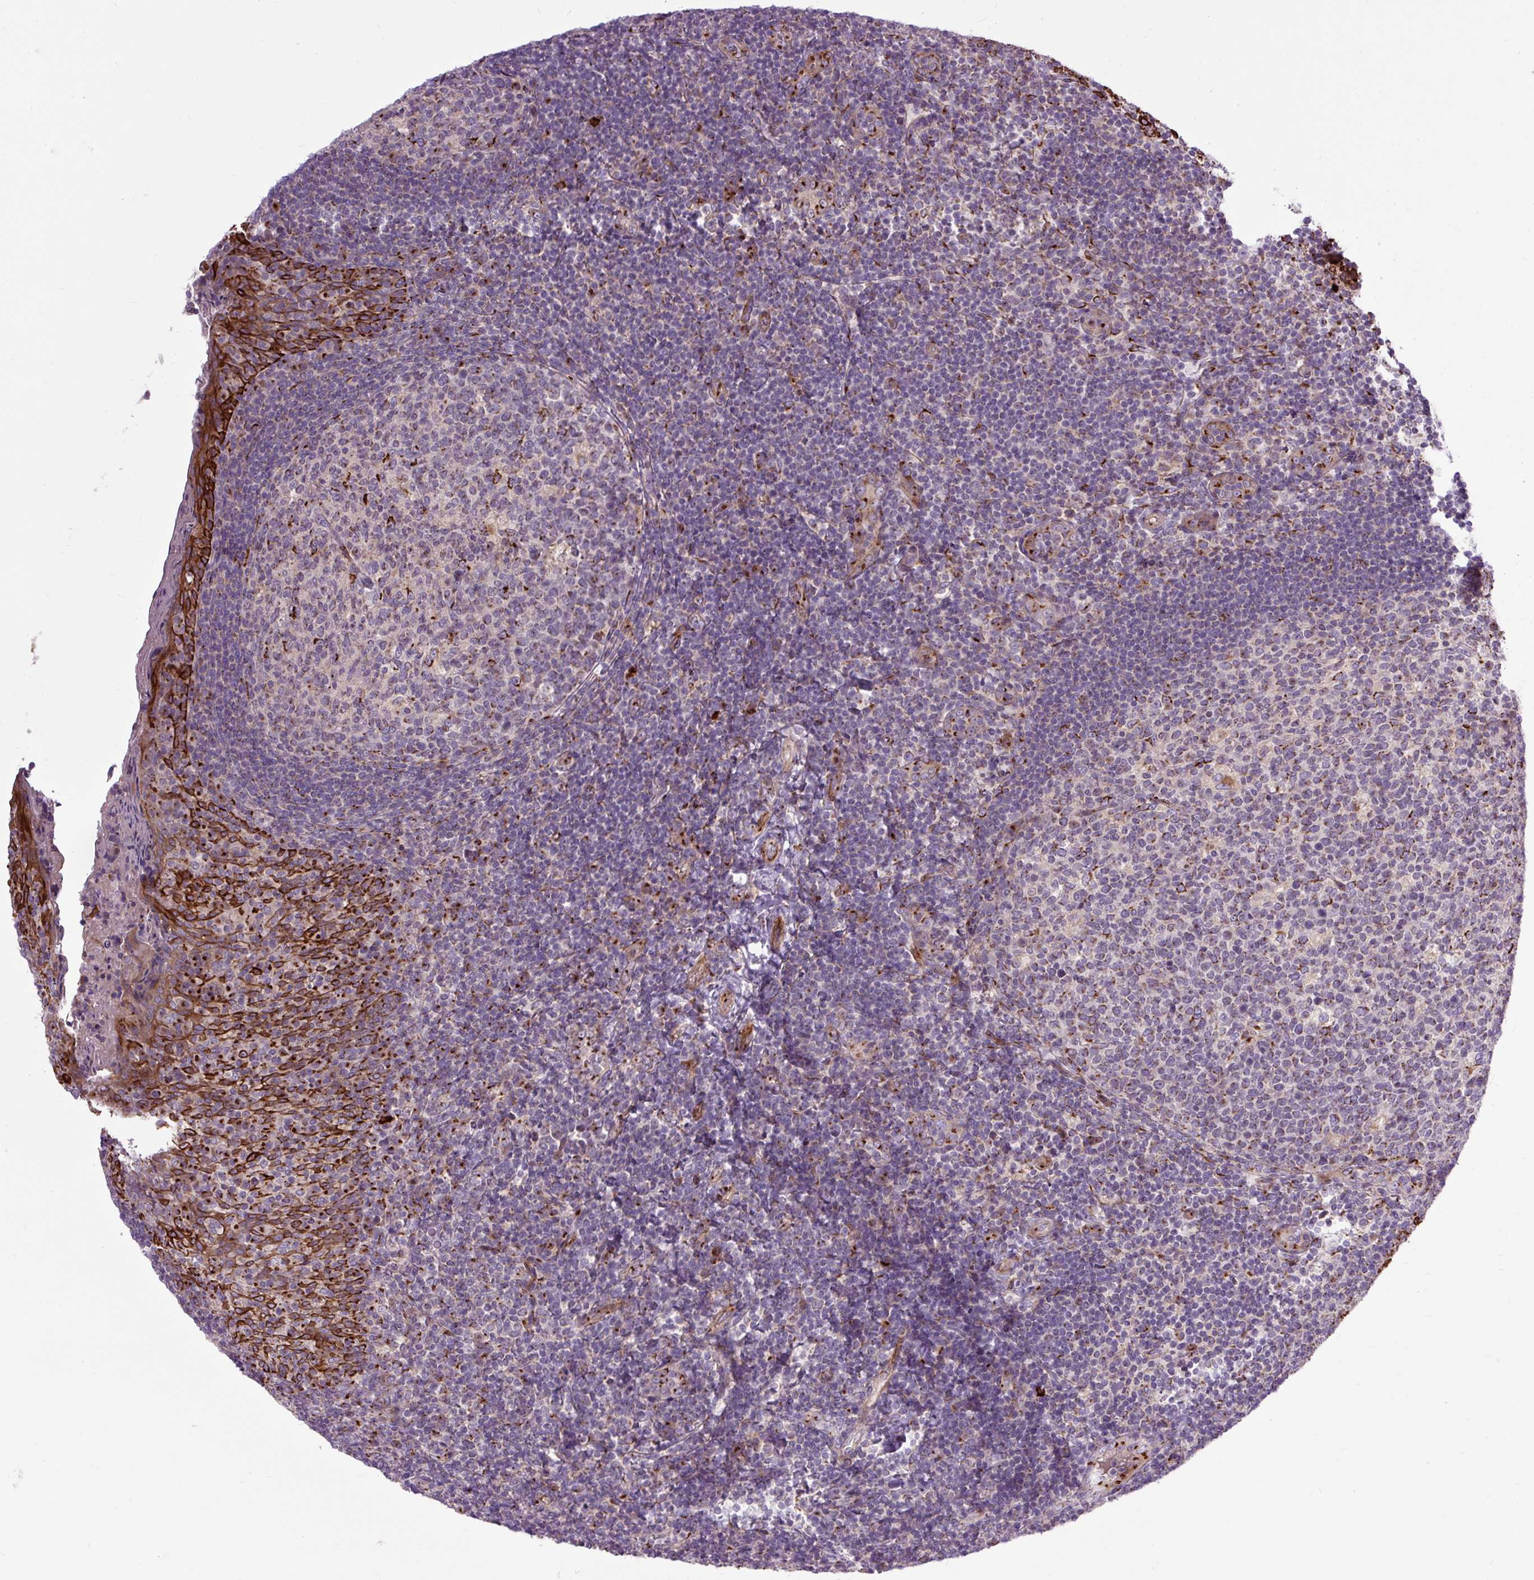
{"staining": {"intensity": "strong", "quantity": "<25%", "location": "cytoplasmic/membranous"}, "tissue": "tonsil", "cell_type": "Germinal center cells", "image_type": "normal", "snomed": [{"axis": "morphology", "description": "Normal tissue, NOS"}, {"axis": "topography", "description": "Tonsil"}], "caption": "Immunohistochemistry image of benign tonsil: human tonsil stained using immunohistochemistry (IHC) demonstrates medium levels of strong protein expression localized specifically in the cytoplasmic/membranous of germinal center cells, appearing as a cytoplasmic/membranous brown color.", "gene": "MSMP", "patient": {"sex": "female", "age": 10}}